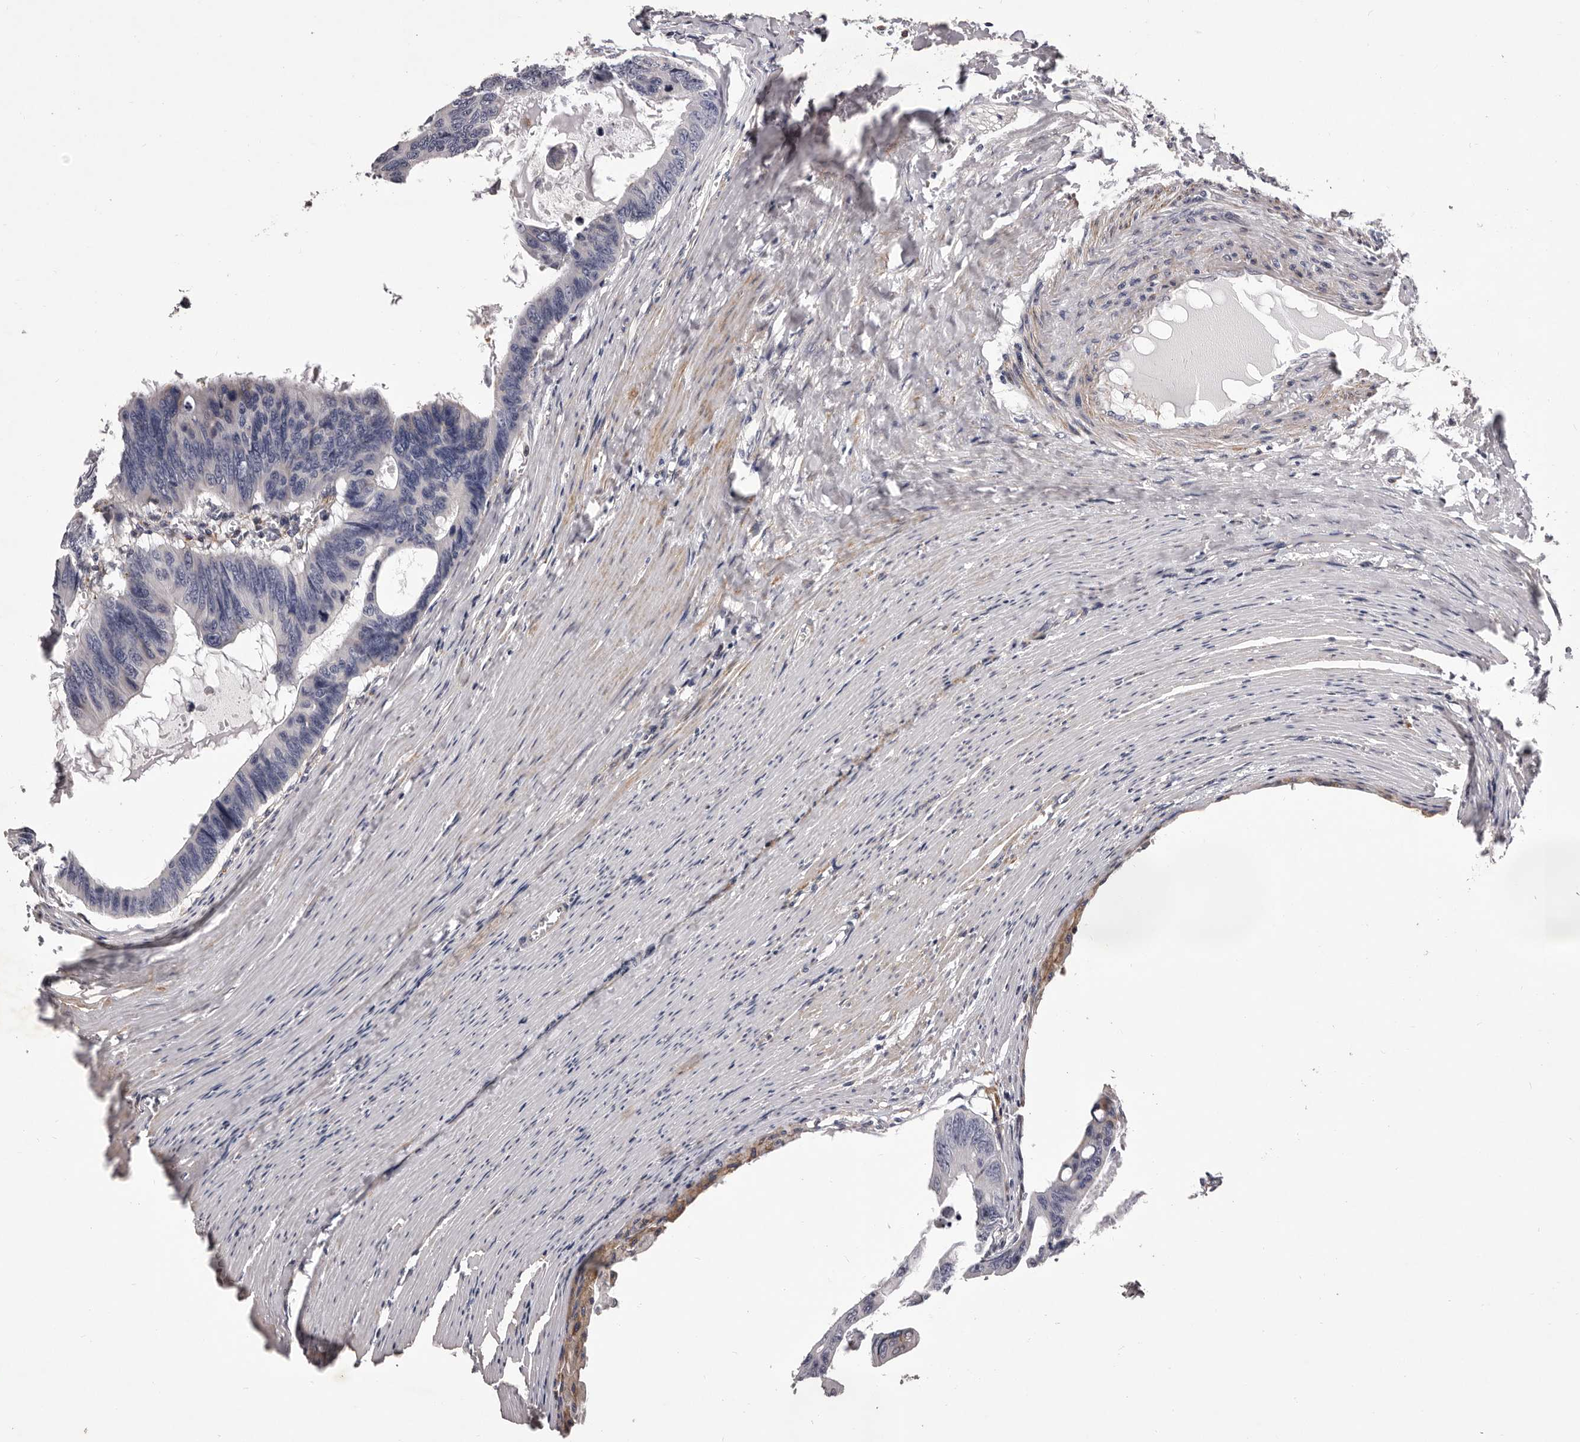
{"staining": {"intensity": "negative", "quantity": "none", "location": "none"}, "tissue": "colorectal cancer", "cell_type": "Tumor cells", "image_type": "cancer", "snomed": [{"axis": "morphology", "description": "Adenocarcinoma, NOS"}, {"axis": "topography", "description": "Colon"}], "caption": "IHC photomicrograph of neoplastic tissue: human colorectal adenocarcinoma stained with DAB (3,3'-diaminobenzidine) exhibits no significant protein expression in tumor cells.", "gene": "ALPK1", "patient": {"sex": "female", "age": 55}}